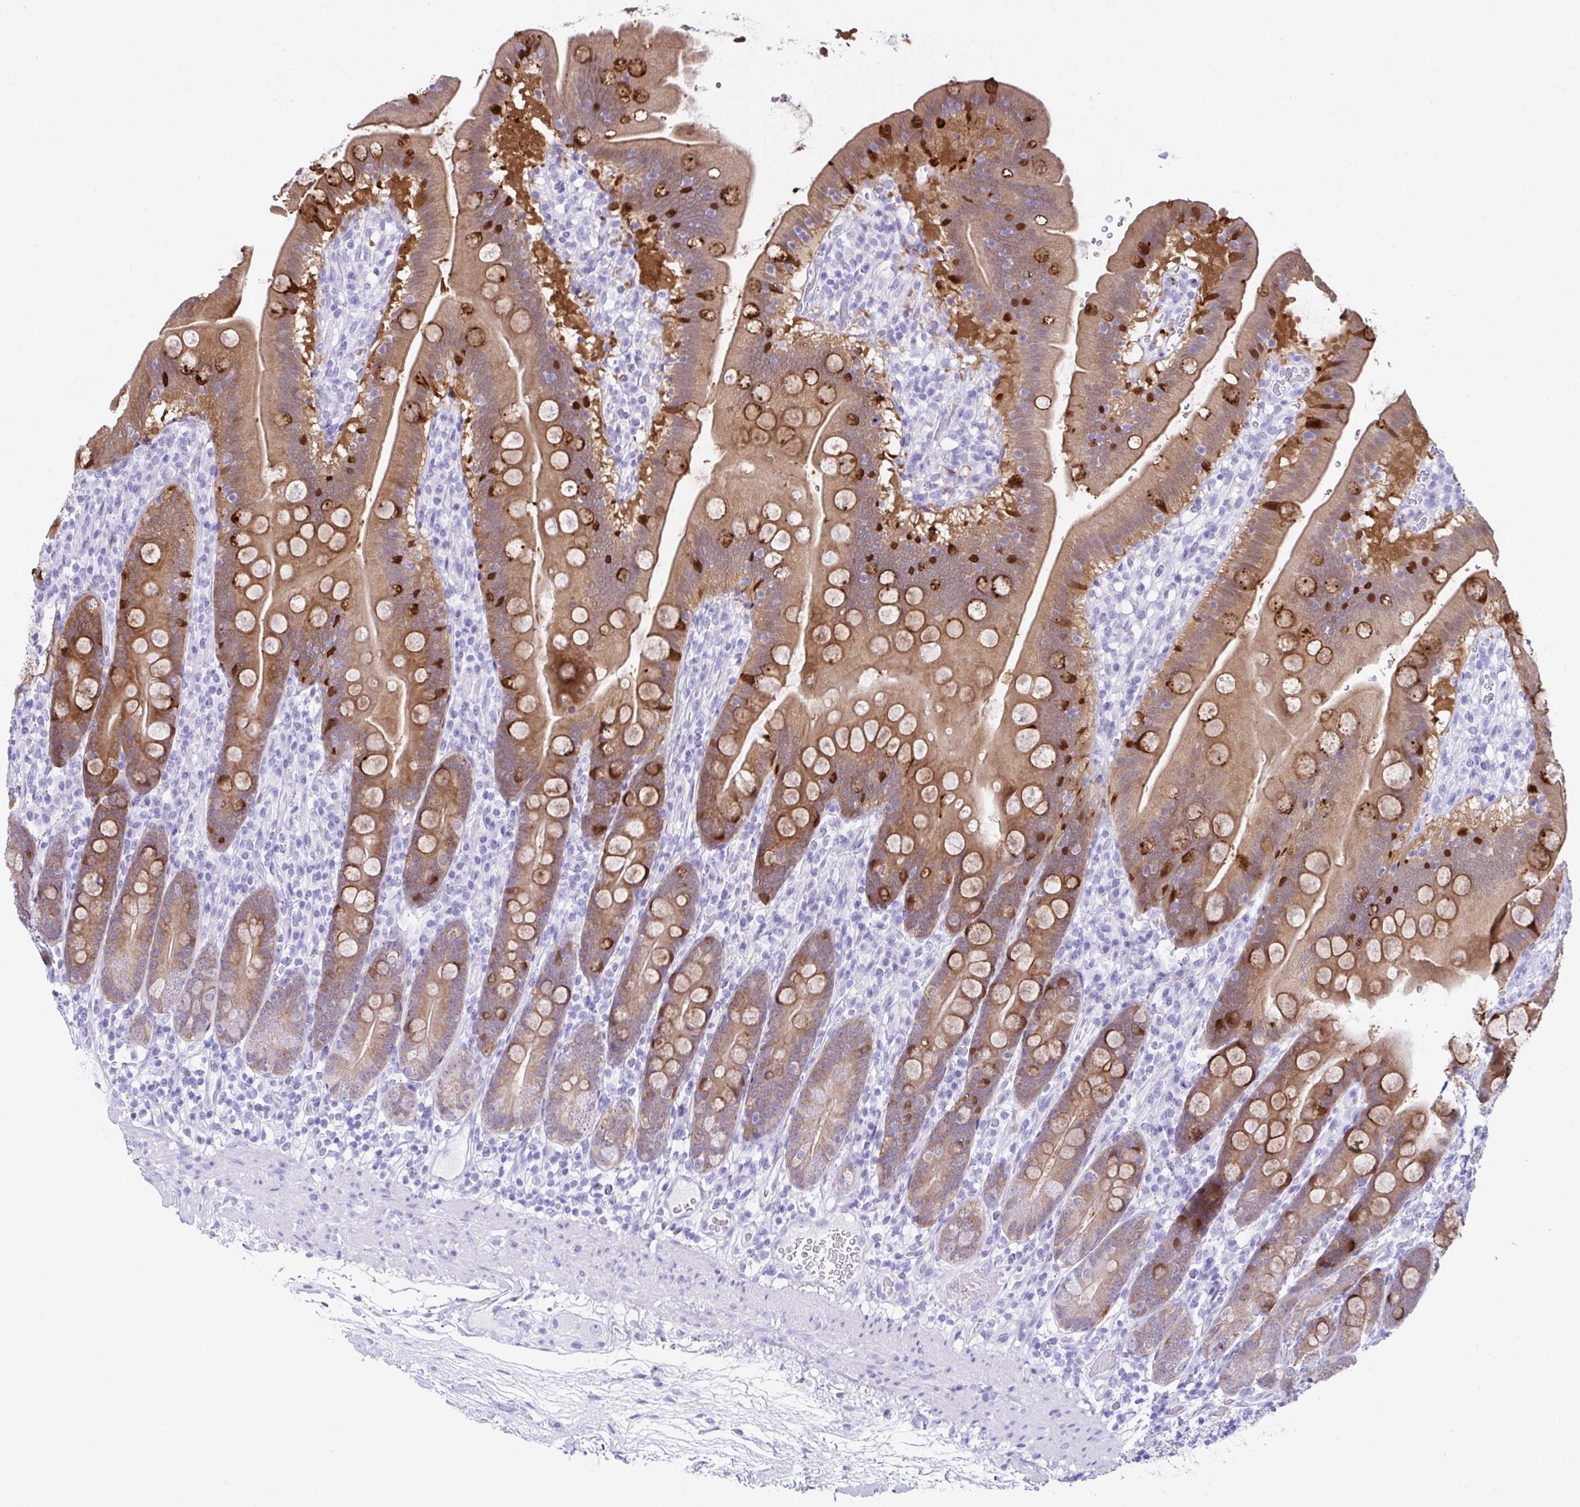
{"staining": {"intensity": "moderate", "quantity": ">75%", "location": "cytoplasmic/membranous"}, "tissue": "duodenum", "cell_type": "Glandular cells", "image_type": "normal", "snomed": [{"axis": "morphology", "description": "Normal tissue, NOS"}, {"axis": "topography", "description": "Duodenum"}], "caption": "Glandular cells demonstrate moderate cytoplasmic/membranous positivity in about >75% of cells in benign duodenum. The protein is stained brown, and the nuclei are stained in blue (DAB IHC with brightfield microscopy, high magnification).", "gene": "LGALS4", "patient": {"sex": "female", "age": 67}}